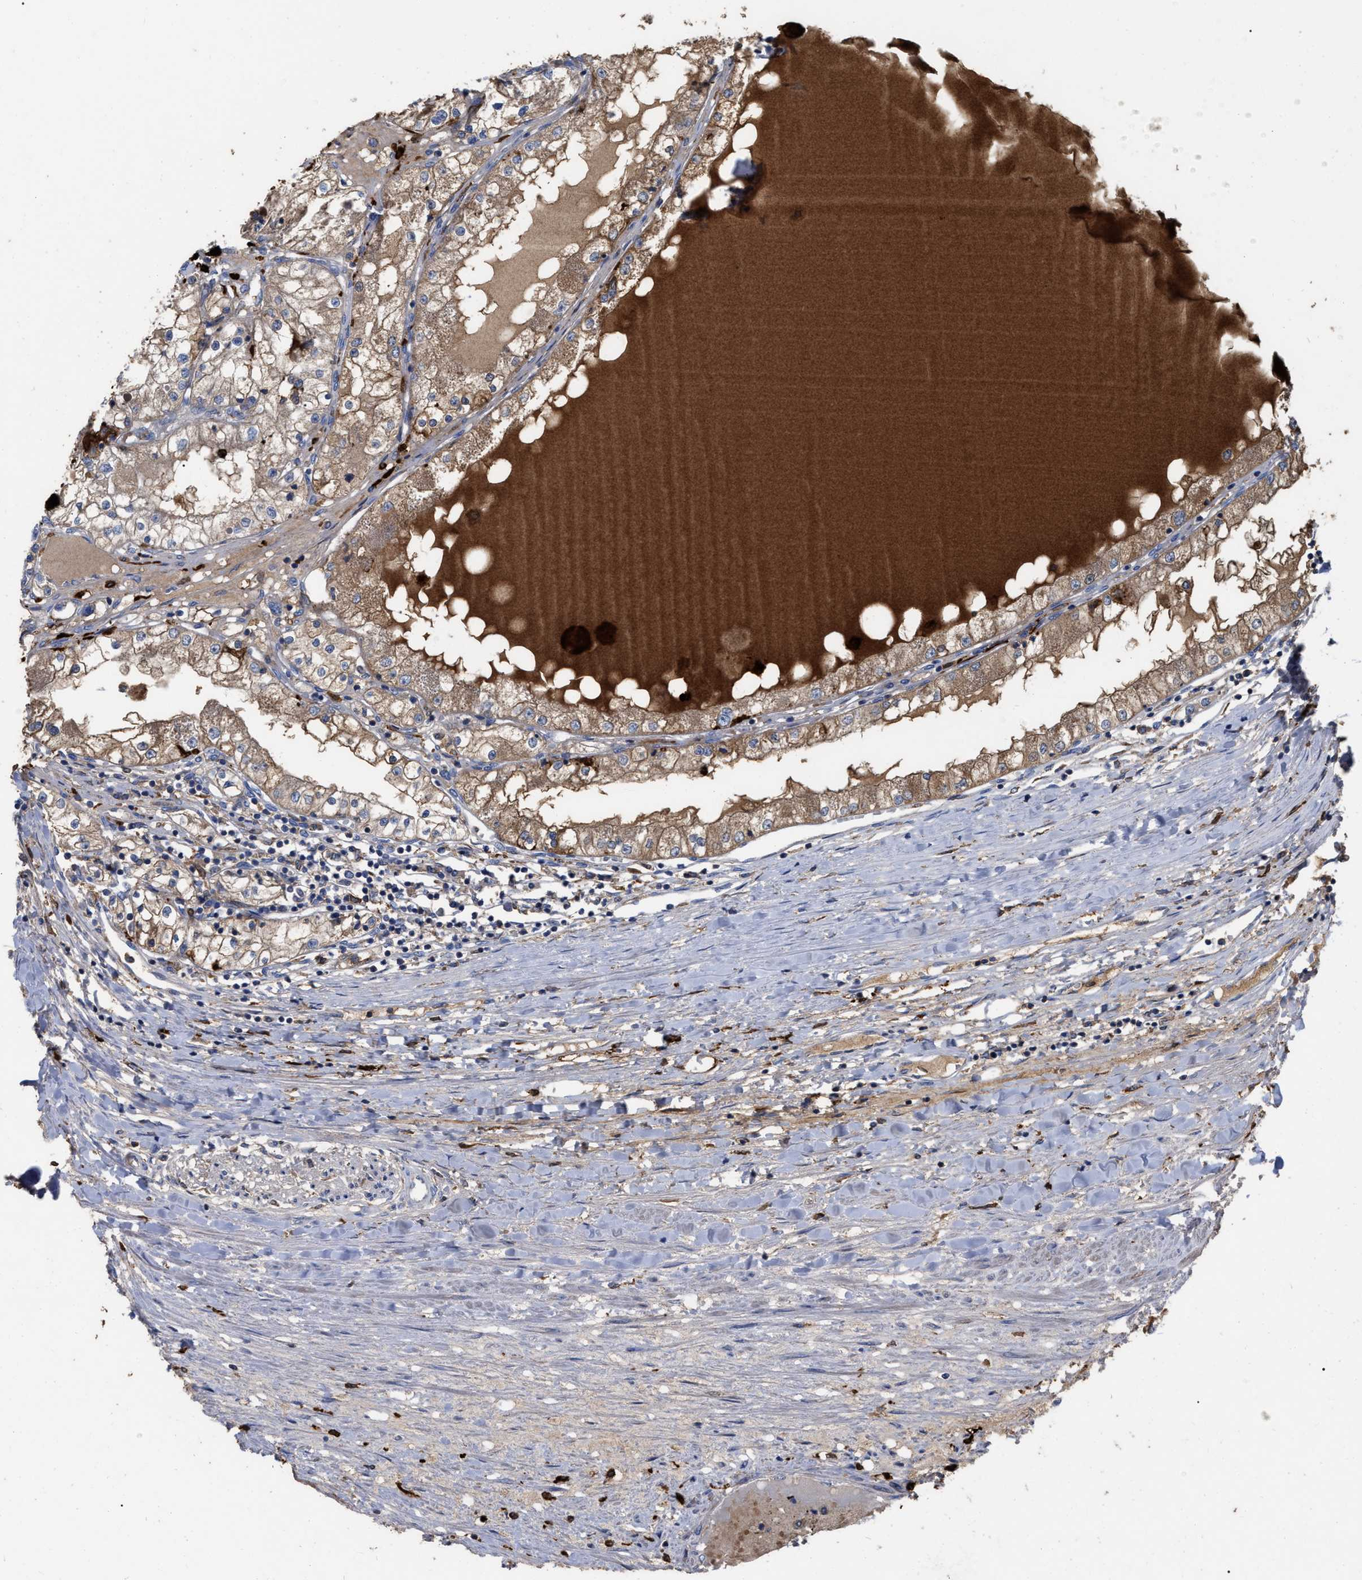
{"staining": {"intensity": "moderate", "quantity": ">75%", "location": "cytoplasmic/membranous"}, "tissue": "renal cancer", "cell_type": "Tumor cells", "image_type": "cancer", "snomed": [{"axis": "morphology", "description": "Adenocarcinoma, NOS"}, {"axis": "topography", "description": "Kidney"}], "caption": "Immunohistochemistry of adenocarcinoma (renal) reveals medium levels of moderate cytoplasmic/membranous staining in about >75% of tumor cells.", "gene": "GPR179", "patient": {"sex": "male", "age": 68}}